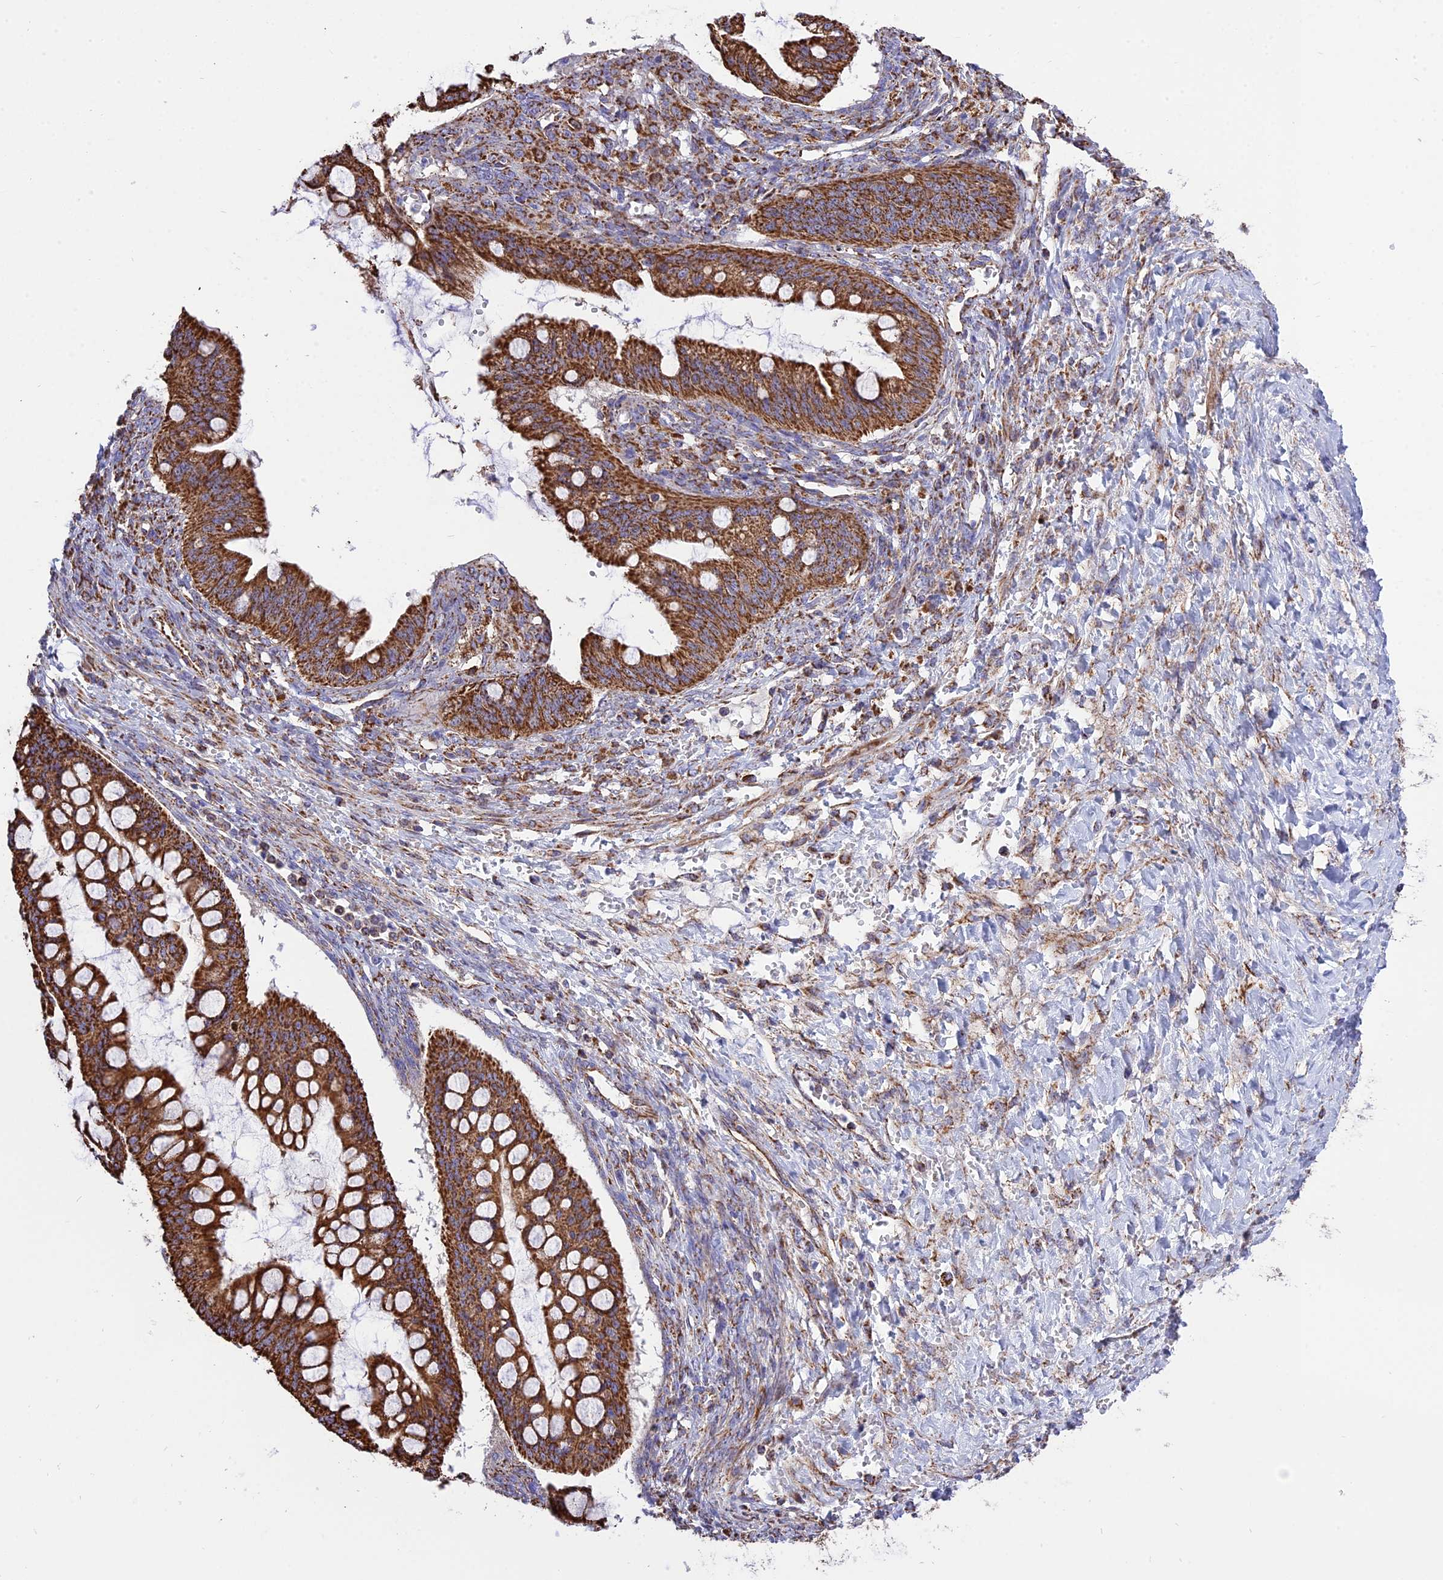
{"staining": {"intensity": "strong", "quantity": ">75%", "location": "cytoplasmic/membranous"}, "tissue": "ovarian cancer", "cell_type": "Tumor cells", "image_type": "cancer", "snomed": [{"axis": "morphology", "description": "Cystadenocarcinoma, mucinous, NOS"}, {"axis": "topography", "description": "Ovary"}], "caption": "IHC photomicrograph of ovarian cancer stained for a protein (brown), which demonstrates high levels of strong cytoplasmic/membranous positivity in approximately >75% of tumor cells.", "gene": "TTC4", "patient": {"sex": "female", "age": 73}}